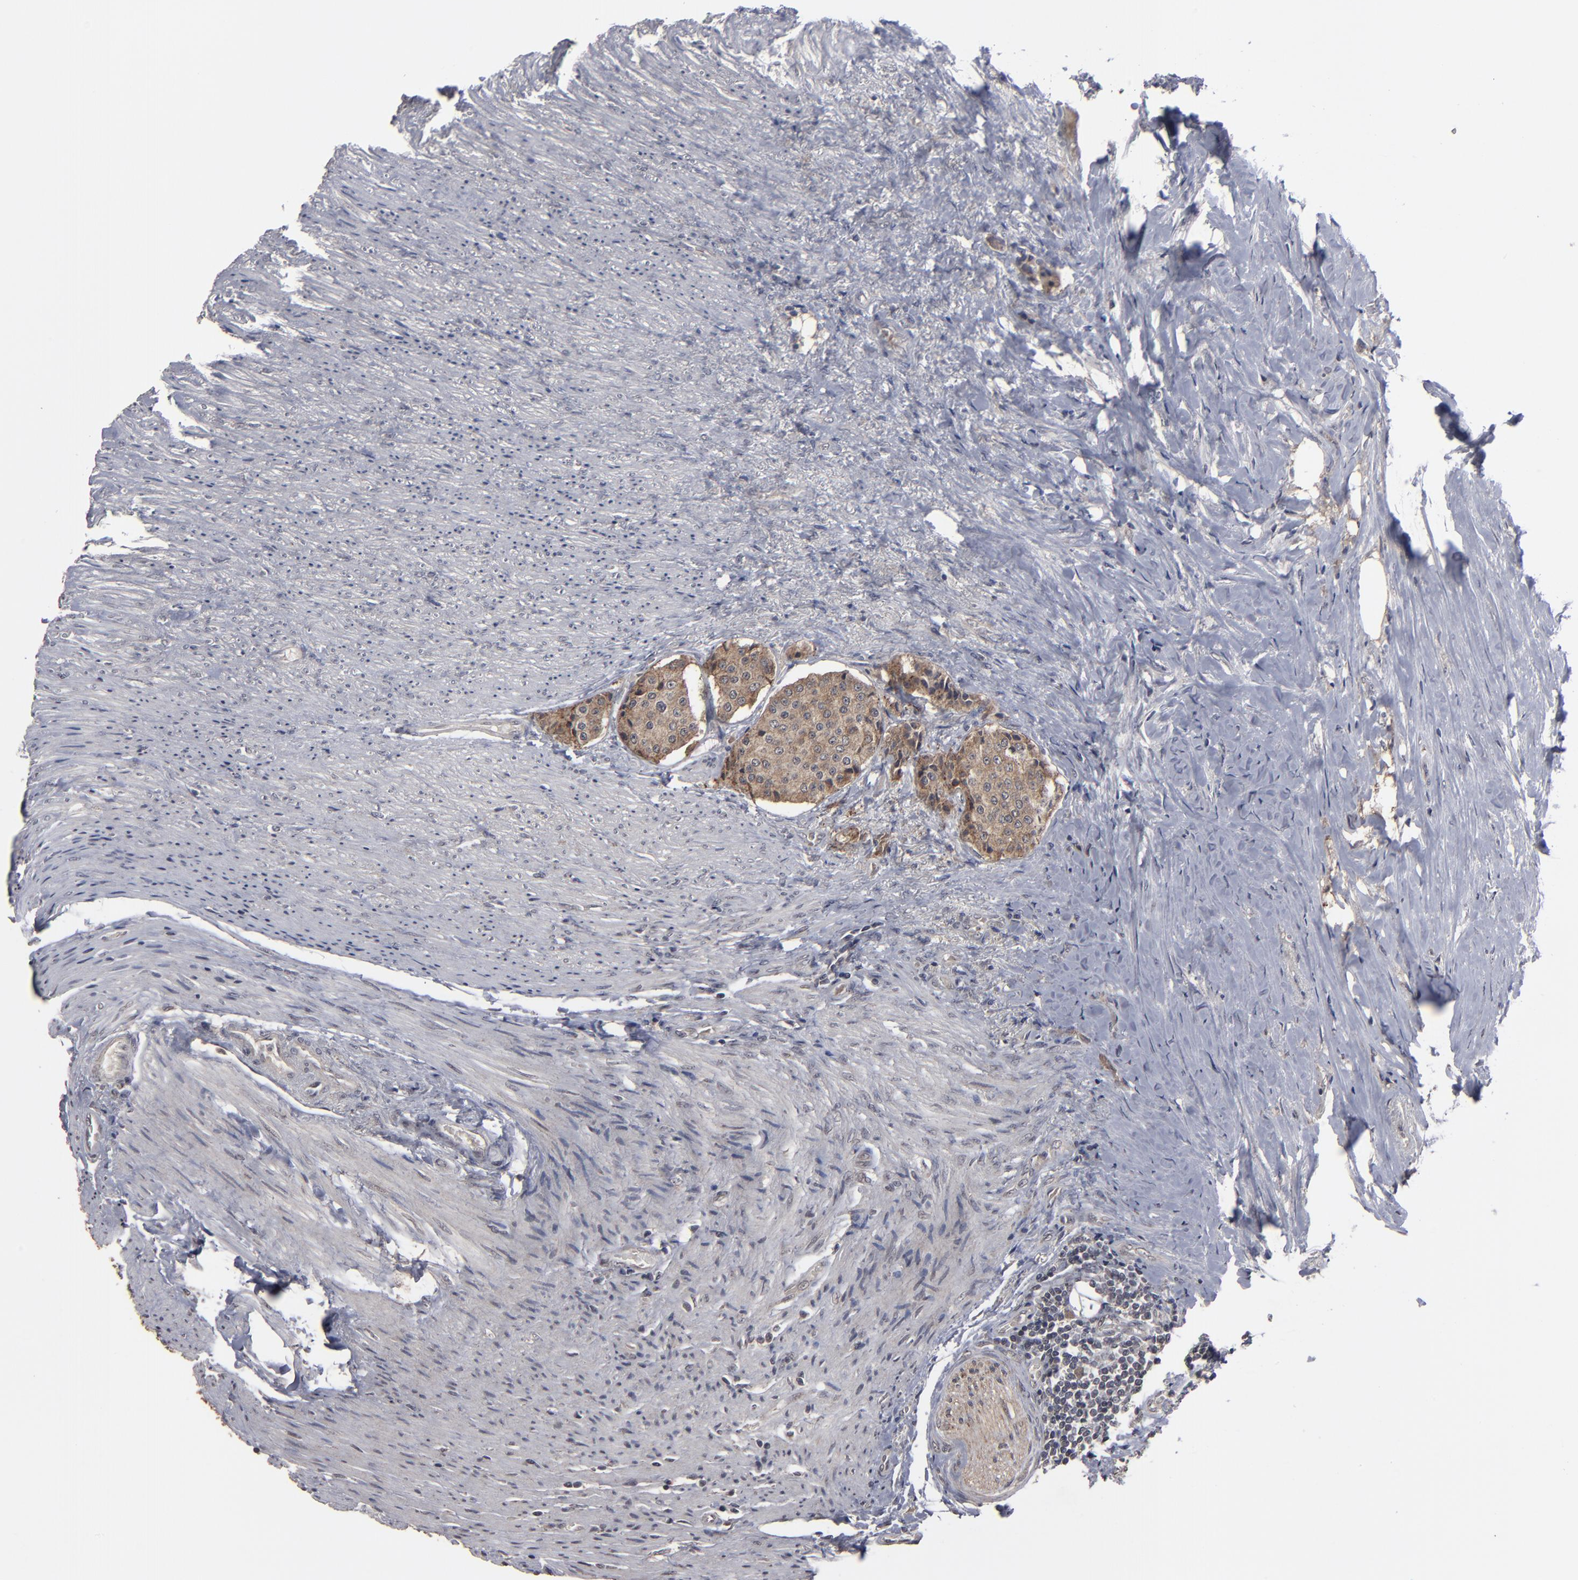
{"staining": {"intensity": "moderate", "quantity": ">75%", "location": "cytoplasmic/membranous"}, "tissue": "carcinoid", "cell_type": "Tumor cells", "image_type": "cancer", "snomed": [{"axis": "morphology", "description": "Carcinoid, malignant, NOS"}, {"axis": "topography", "description": "Colon"}], "caption": "Brown immunohistochemical staining in malignant carcinoid reveals moderate cytoplasmic/membranous expression in approximately >75% of tumor cells.", "gene": "SLC22A17", "patient": {"sex": "female", "age": 61}}